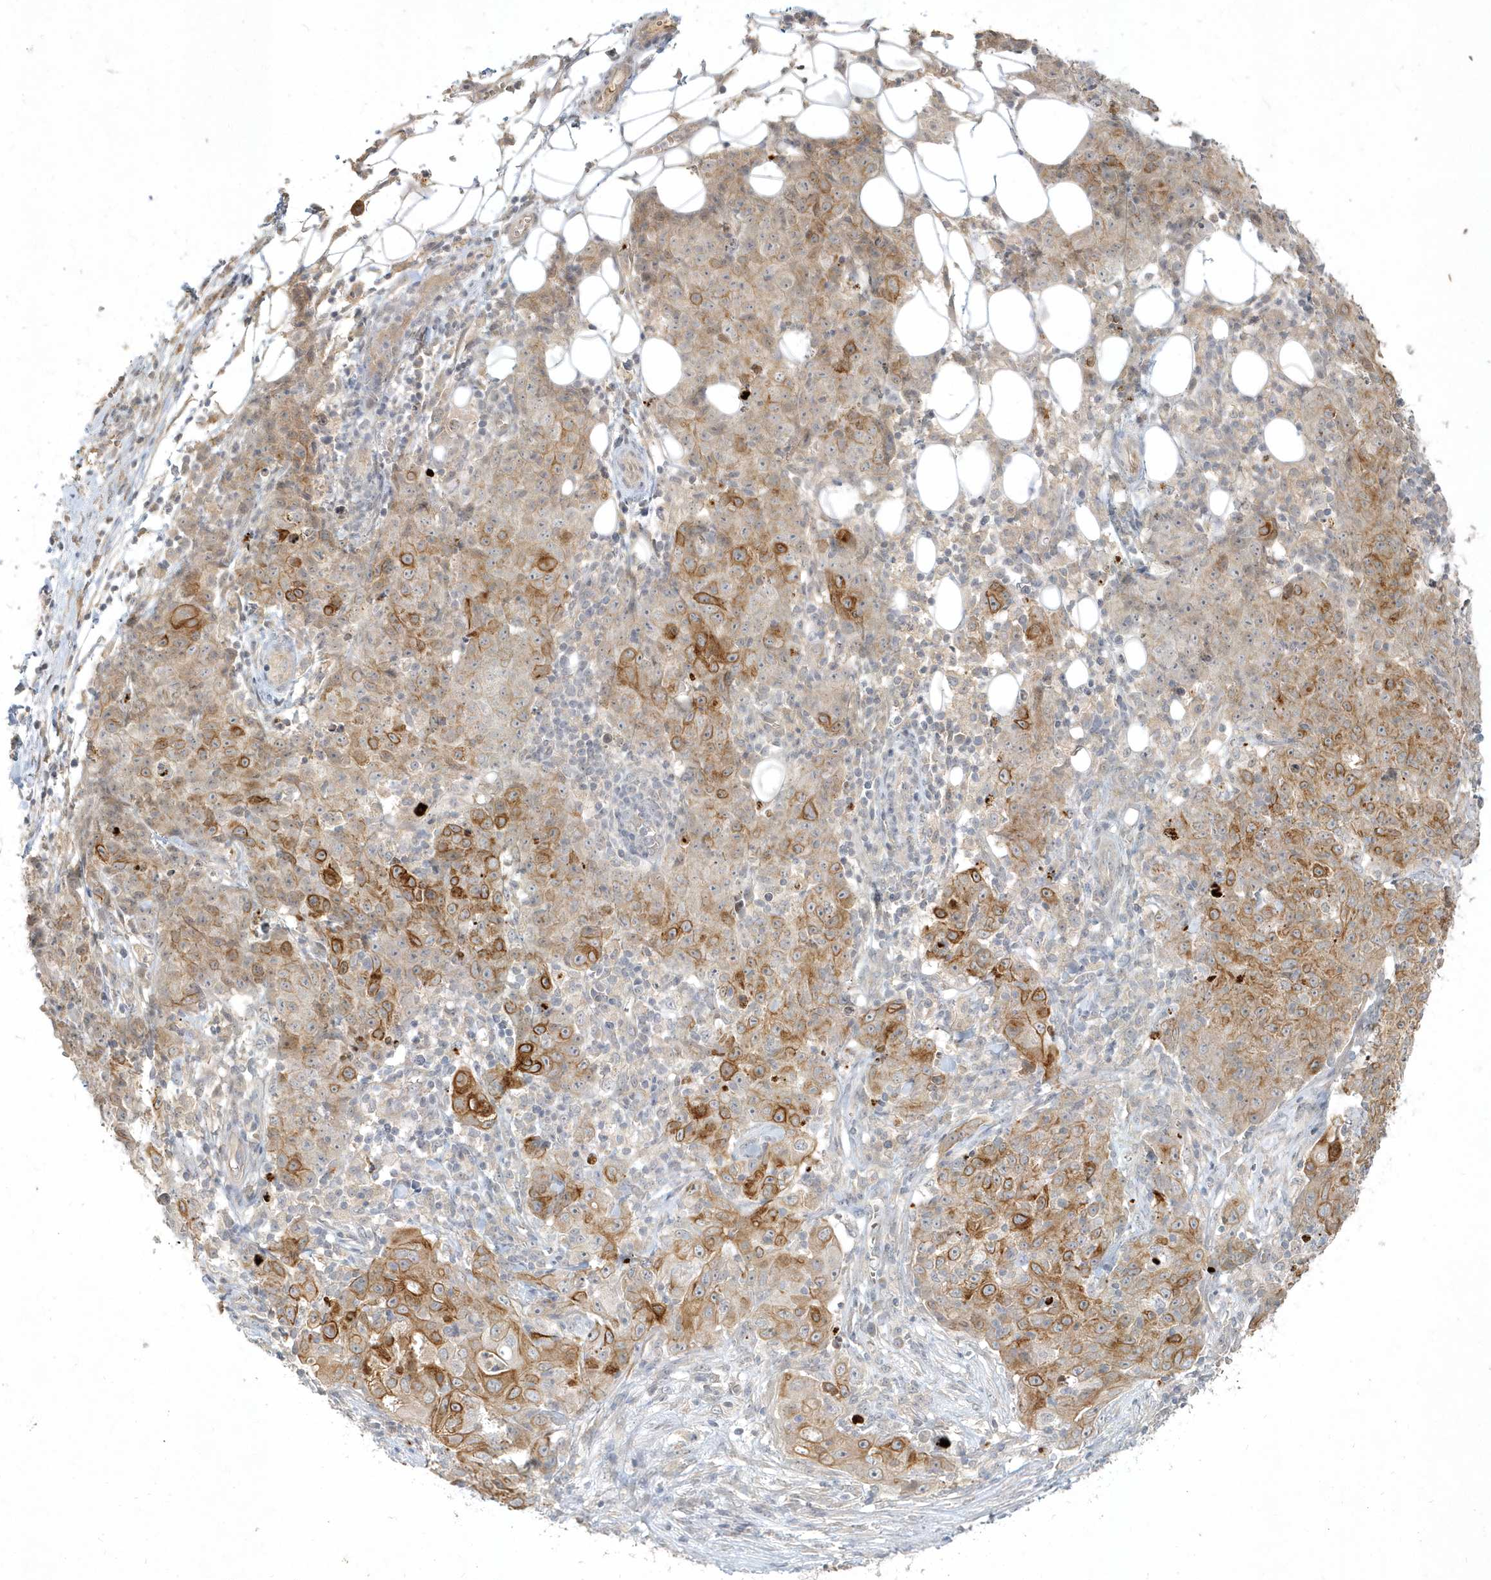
{"staining": {"intensity": "strong", "quantity": "25%-75%", "location": "cytoplasmic/membranous"}, "tissue": "ovarian cancer", "cell_type": "Tumor cells", "image_type": "cancer", "snomed": [{"axis": "morphology", "description": "Carcinoma, endometroid"}, {"axis": "topography", "description": "Ovary"}], "caption": "Endometroid carcinoma (ovarian) tissue shows strong cytoplasmic/membranous staining in approximately 25%-75% of tumor cells (DAB (3,3'-diaminobenzidine) IHC, brown staining for protein, blue staining for nuclei).", "gene": "BOD1", "patient": {"sex": "female", "age": 42}}